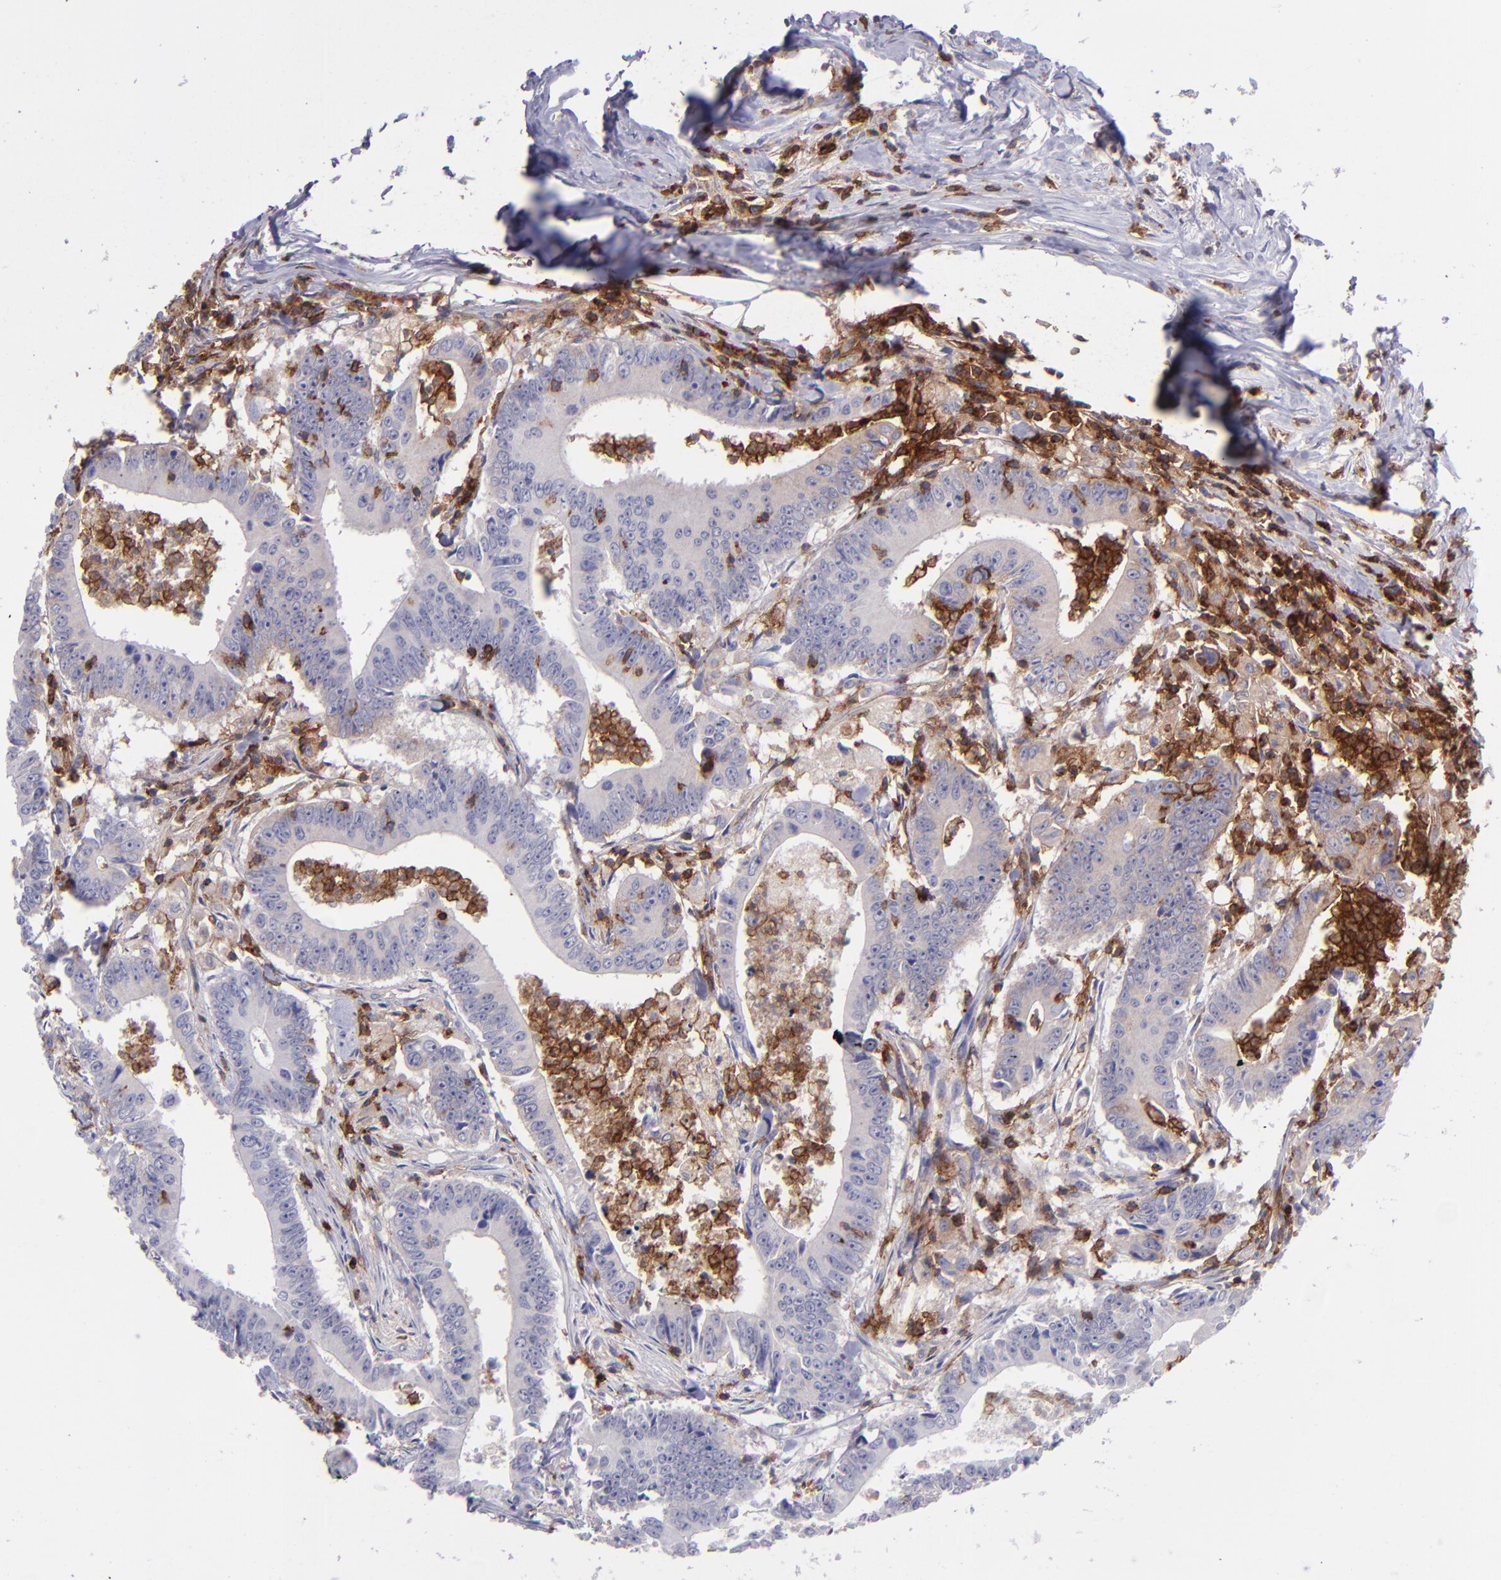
{"staining": {"intensity": "negative", "quantity": "none", "location": "none"}, "tissue": "colorectal cancer", "cell_type": "Tumor cells", "image_type": "cancer", "snomed": [{"axis": "morphology", "description": "Adenocarcinoma, NOS"}, {"axis": "topography", "description": "Colon"}], "caption": "High power microscopy histopathology image of an IHC histopathology image of colorectal adenocarcinoma, revealing no significant staining in tumor cells.", "gene": "ICAM3", "patient": {"sex": "male", "age": 55}}